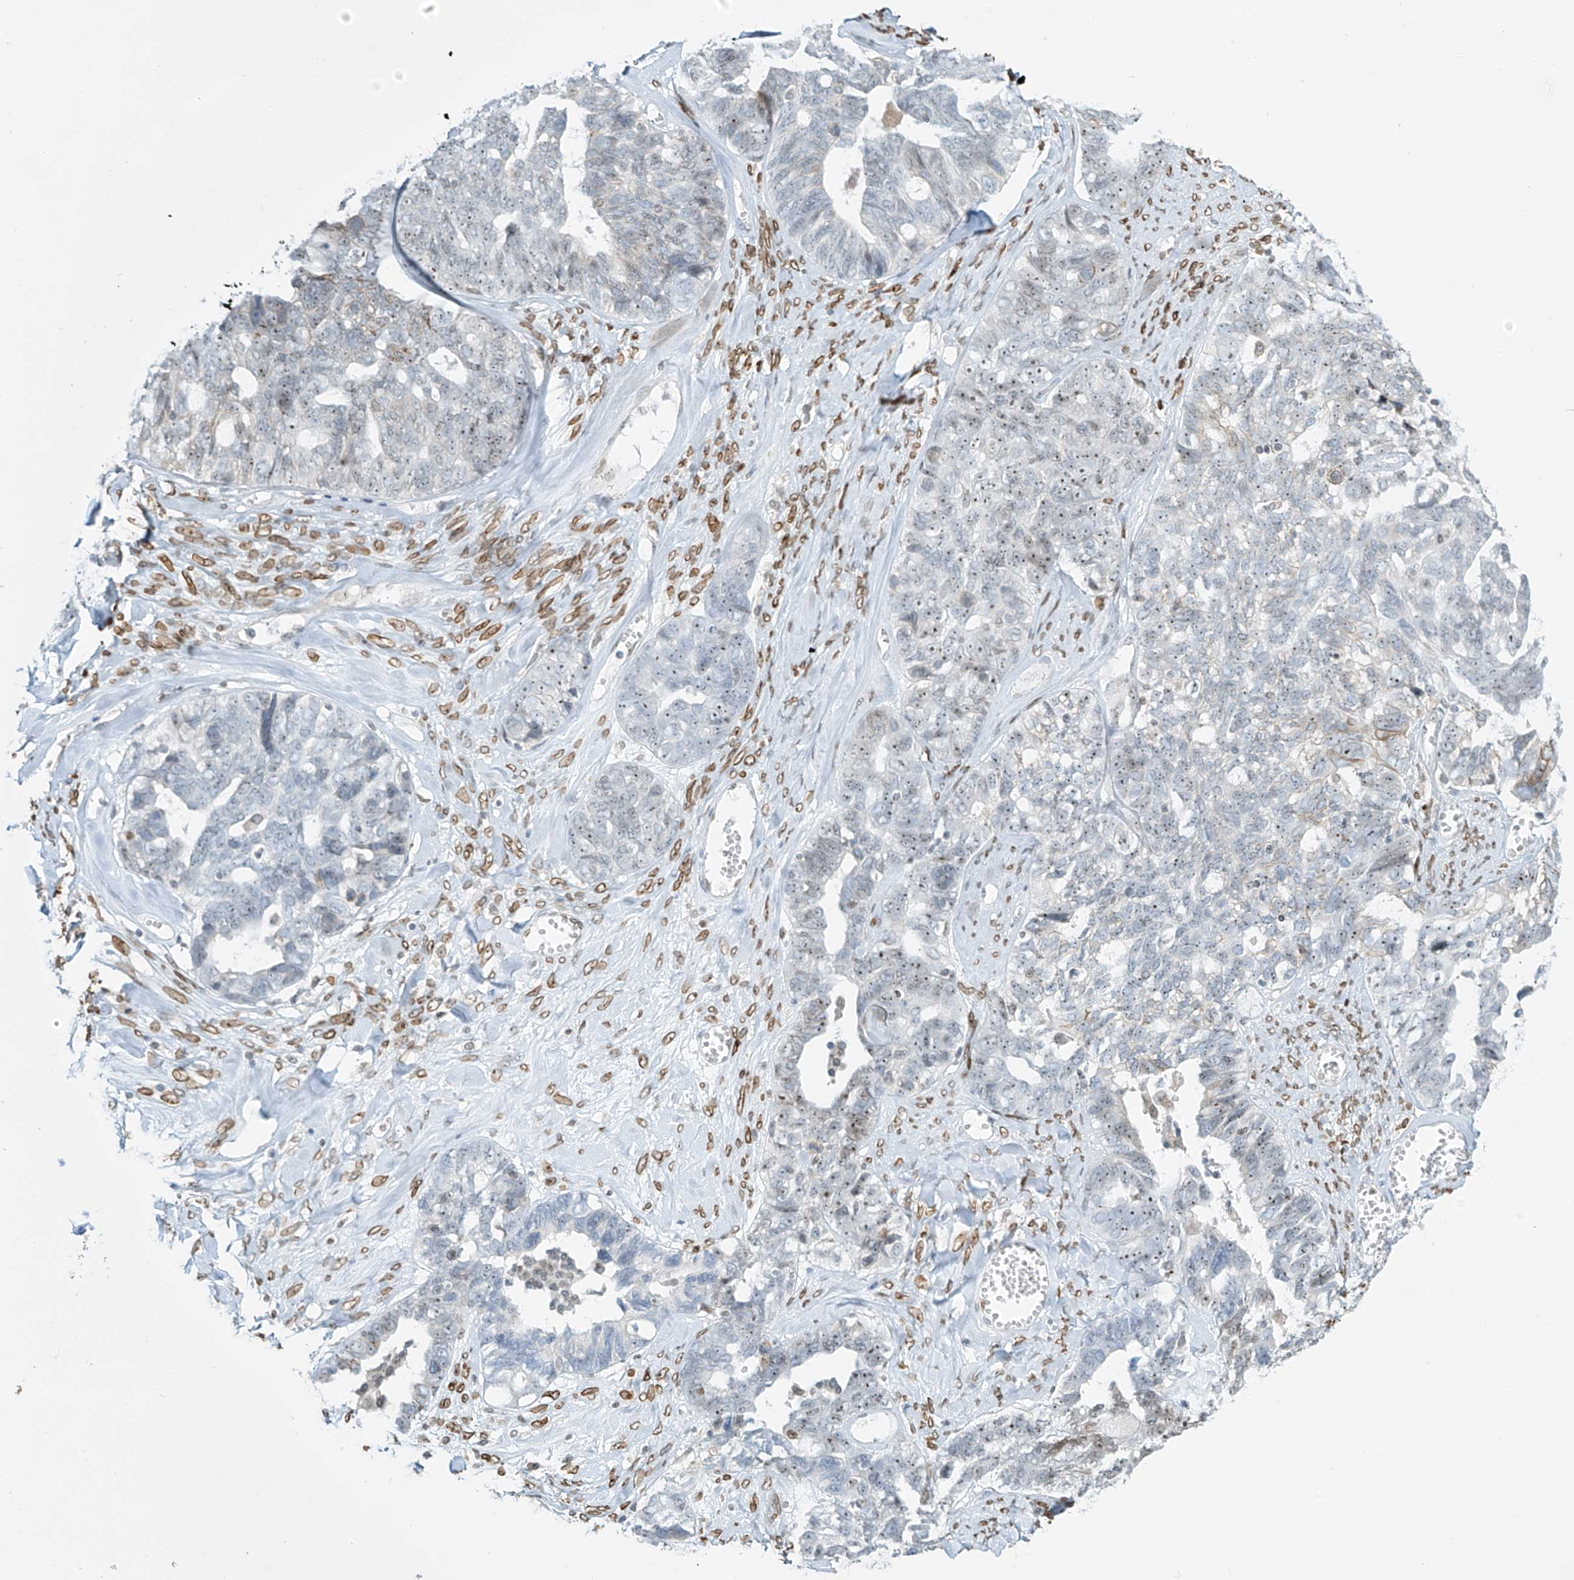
{"staining": {"intensity": "moderate", "quantity": "<25%", "location": "nuclear"}, "tissue": "ovarian cancer", "cell_type": "Tumor cells", "image_type": "cancer", "snomed": [{"axis": "morphology", "description": "Cystadenocarcinoma, serous, NOS"}, {"axis": "topography", "description": "Ovary"}], "caption": "DAB (3,3'-diaminobenzidine) immunohistochemical staining of ovarian serous cystadenocarcinoma displays moderate nuclear protein positivity in approximately <25% of tumor cells.", "gene": "SAMD15", "patient": {"sex": "female", "age": 79}}